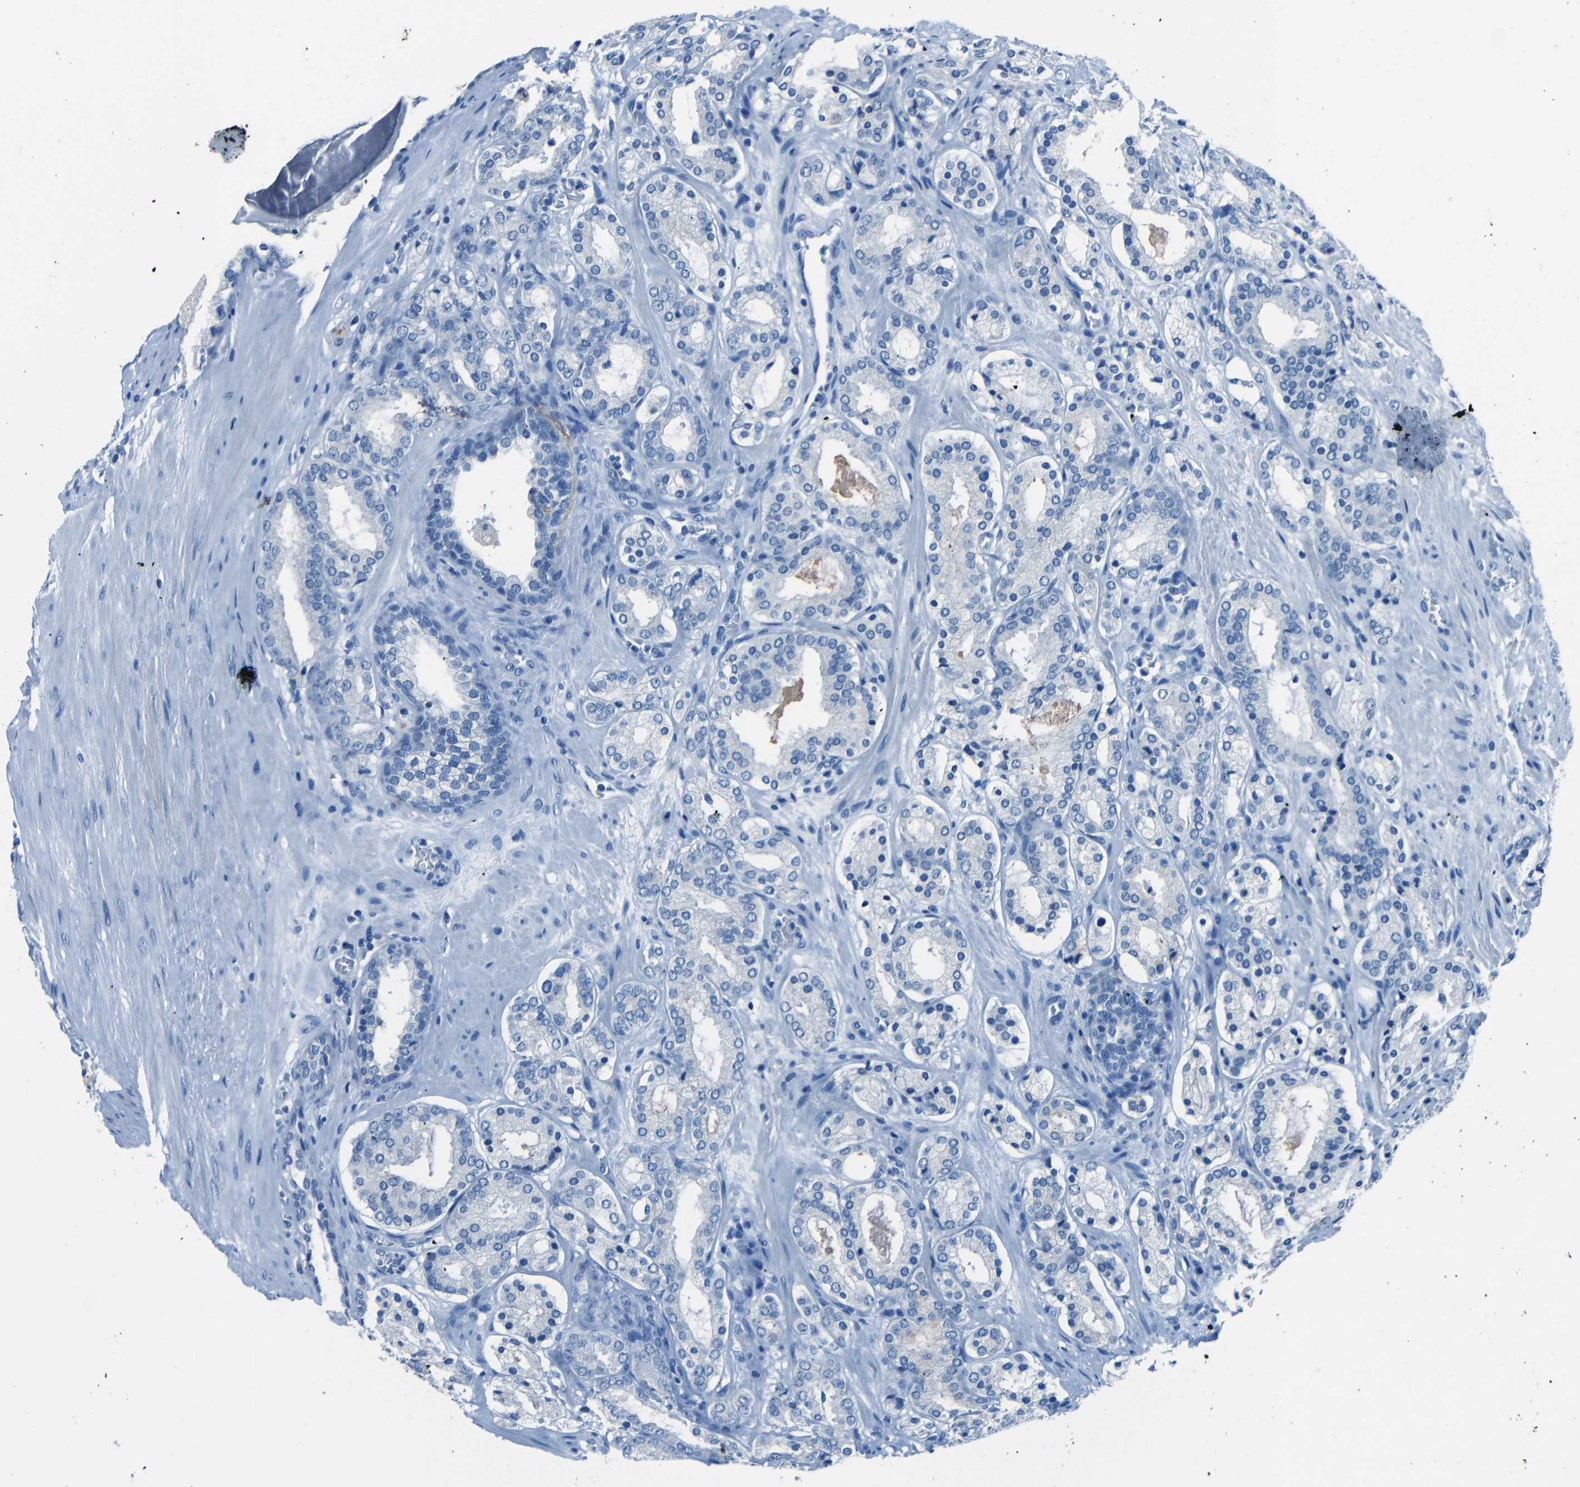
{"staining": {"intensity": "negative", "quantity": "none", "location": "none"}, "tissue": "prostate cancer", "cell_type": "Tumor cells", "image_type": "cancer", "snomed": [{"axis": "morphology", "description": "Adenocarcinoma, Low grade"}, {"axis": "topography", "description": "Prostate"}], "caption": "DAB (3,3'-diaminobenzidine) immunohistochemical staining of human prostate adenocarcinoma (low-grade) shows no significant positivity in tumor cells.", "gene": "FBN2", "patient": {"sex": "male", "age": 69}}